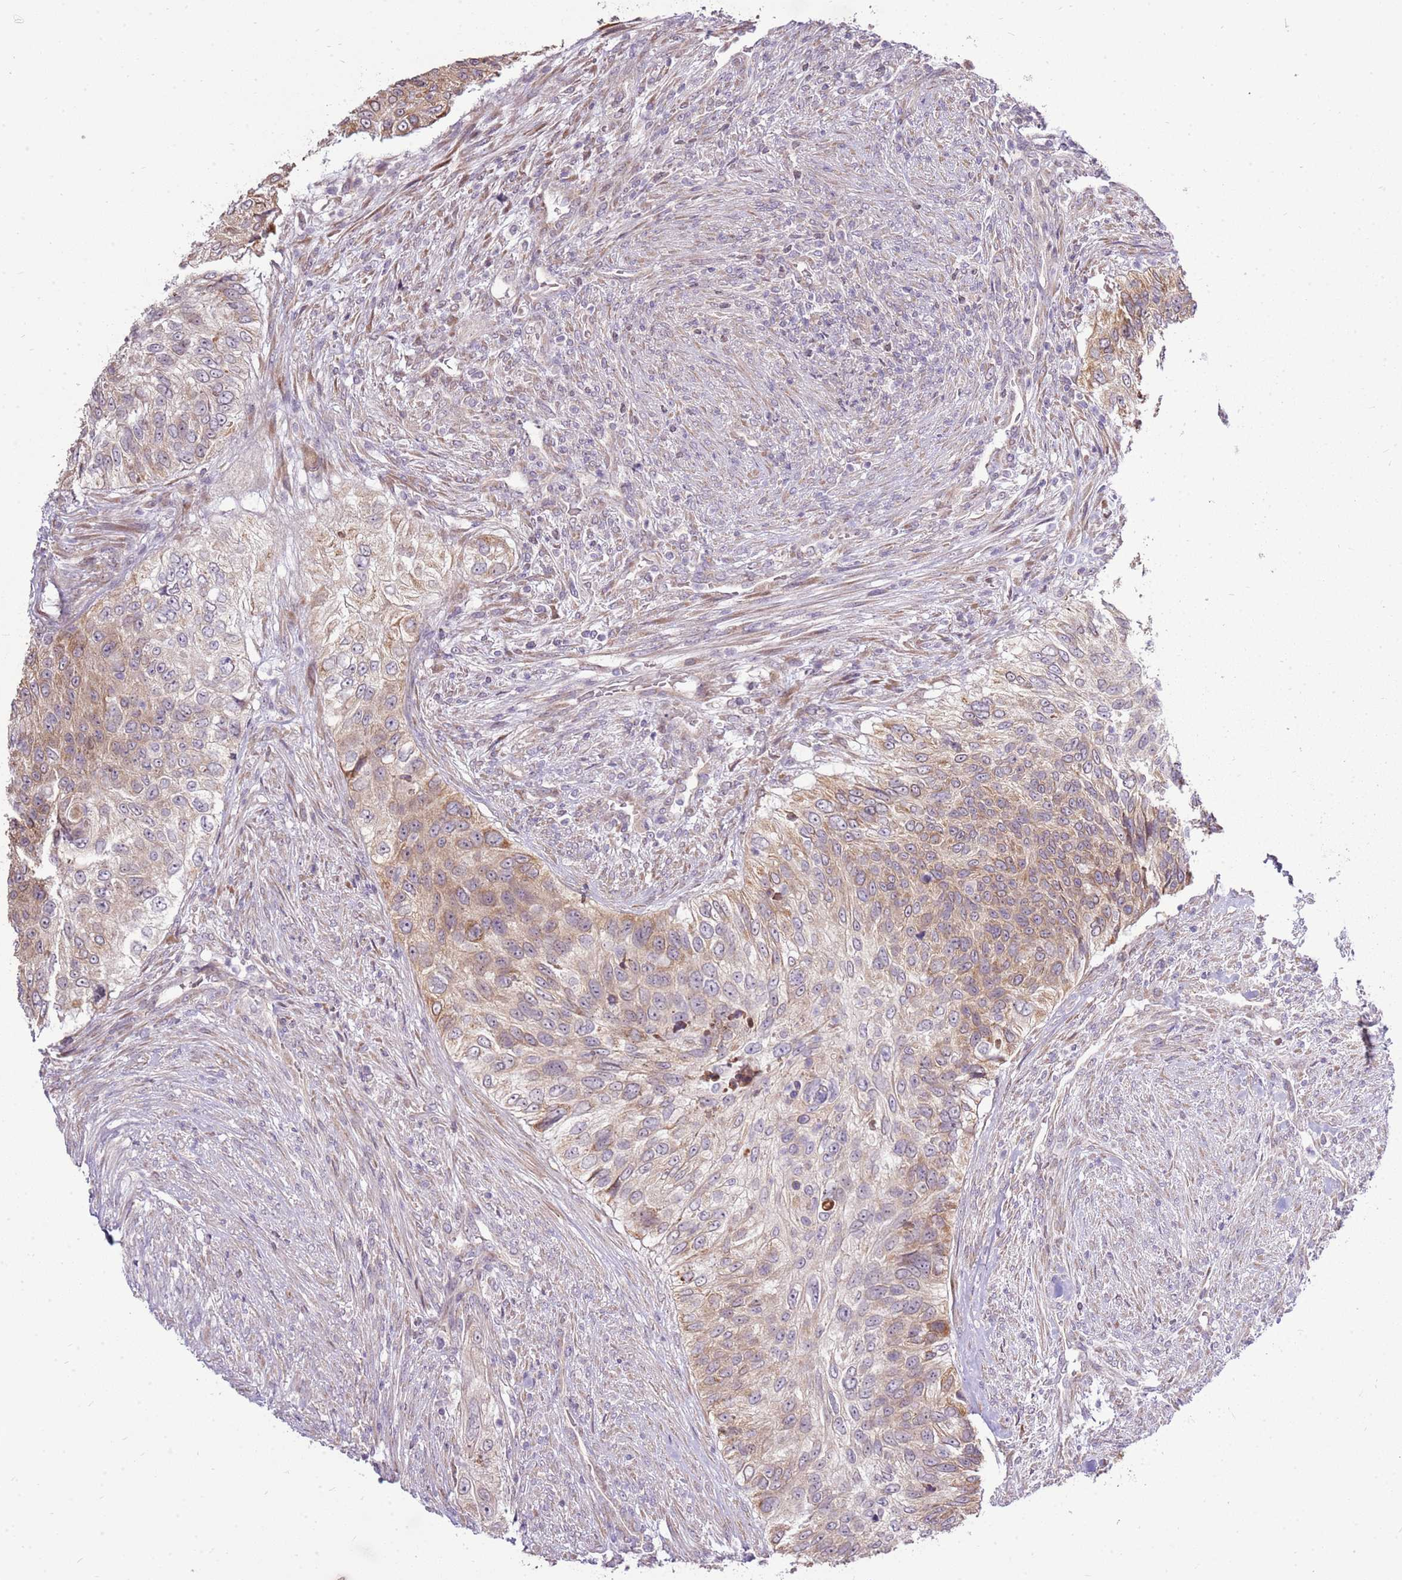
{"staining": {"intensity": "moderate", "quantity": ">75%", "location": "cytoplasmic/membranous"}, "tissue": "urothelial cancer", "cell_type": "Tumor cells", "image_type": "cancer", "snomed": [{"axis": "morphology", "description": "Urothelial carcinoma, High grade"}, {"axis": "topography", "description": "Urinary bladder"}], "caption": "Approximately >75% of tumor cells in human urothelial cancer display moderate cytoplasmic/membranous protein positivity as visualized by brown immunohistochemical staining.", "gene": "UGGT2", "patient": {"sex": "female", "age": 60}}